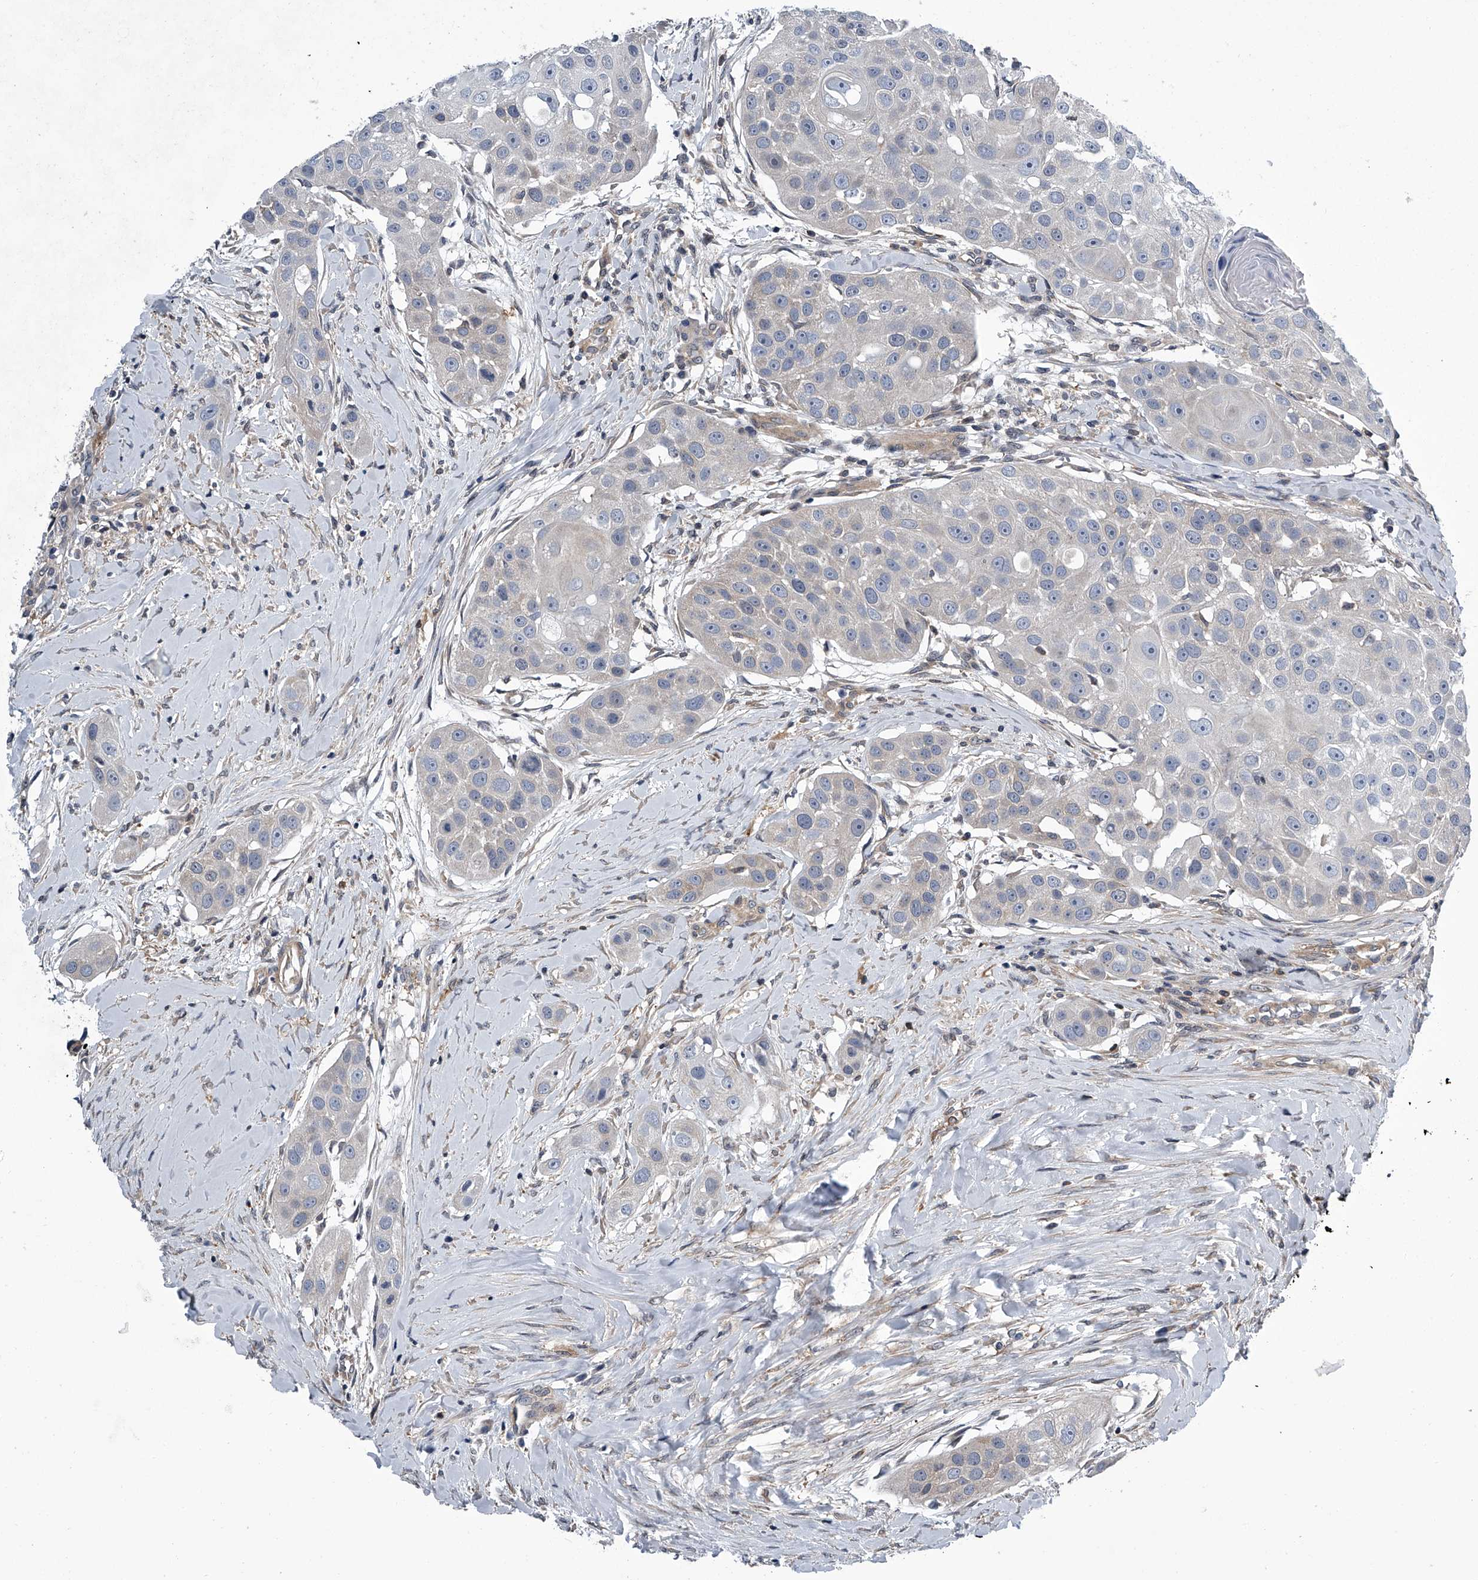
{"staining": {"intensity": "negative", "quantity": "none", "location": "none"}, "tissue": "head and neck cancer", "cell_type": "Tumor cells", "image_type": "cancer", "snomed": [{"axis": "morphology", "description": "Normal tissue, NOS"}, {"axis": "morphology", "description": "Squamous cell carcinoma, NOS"}, {"axis": "topography", "description": "Skeletal muscle"}, {"axis": "topography", "description": "Head-Neck"}], "caption": "Immunohistochemistry (IHC) of head and neck squamous cell carcinoma exhibits no expression in tumor cells.", "gene": "PPP2R5D", "patient": {"sex": "male", "age": 51}}